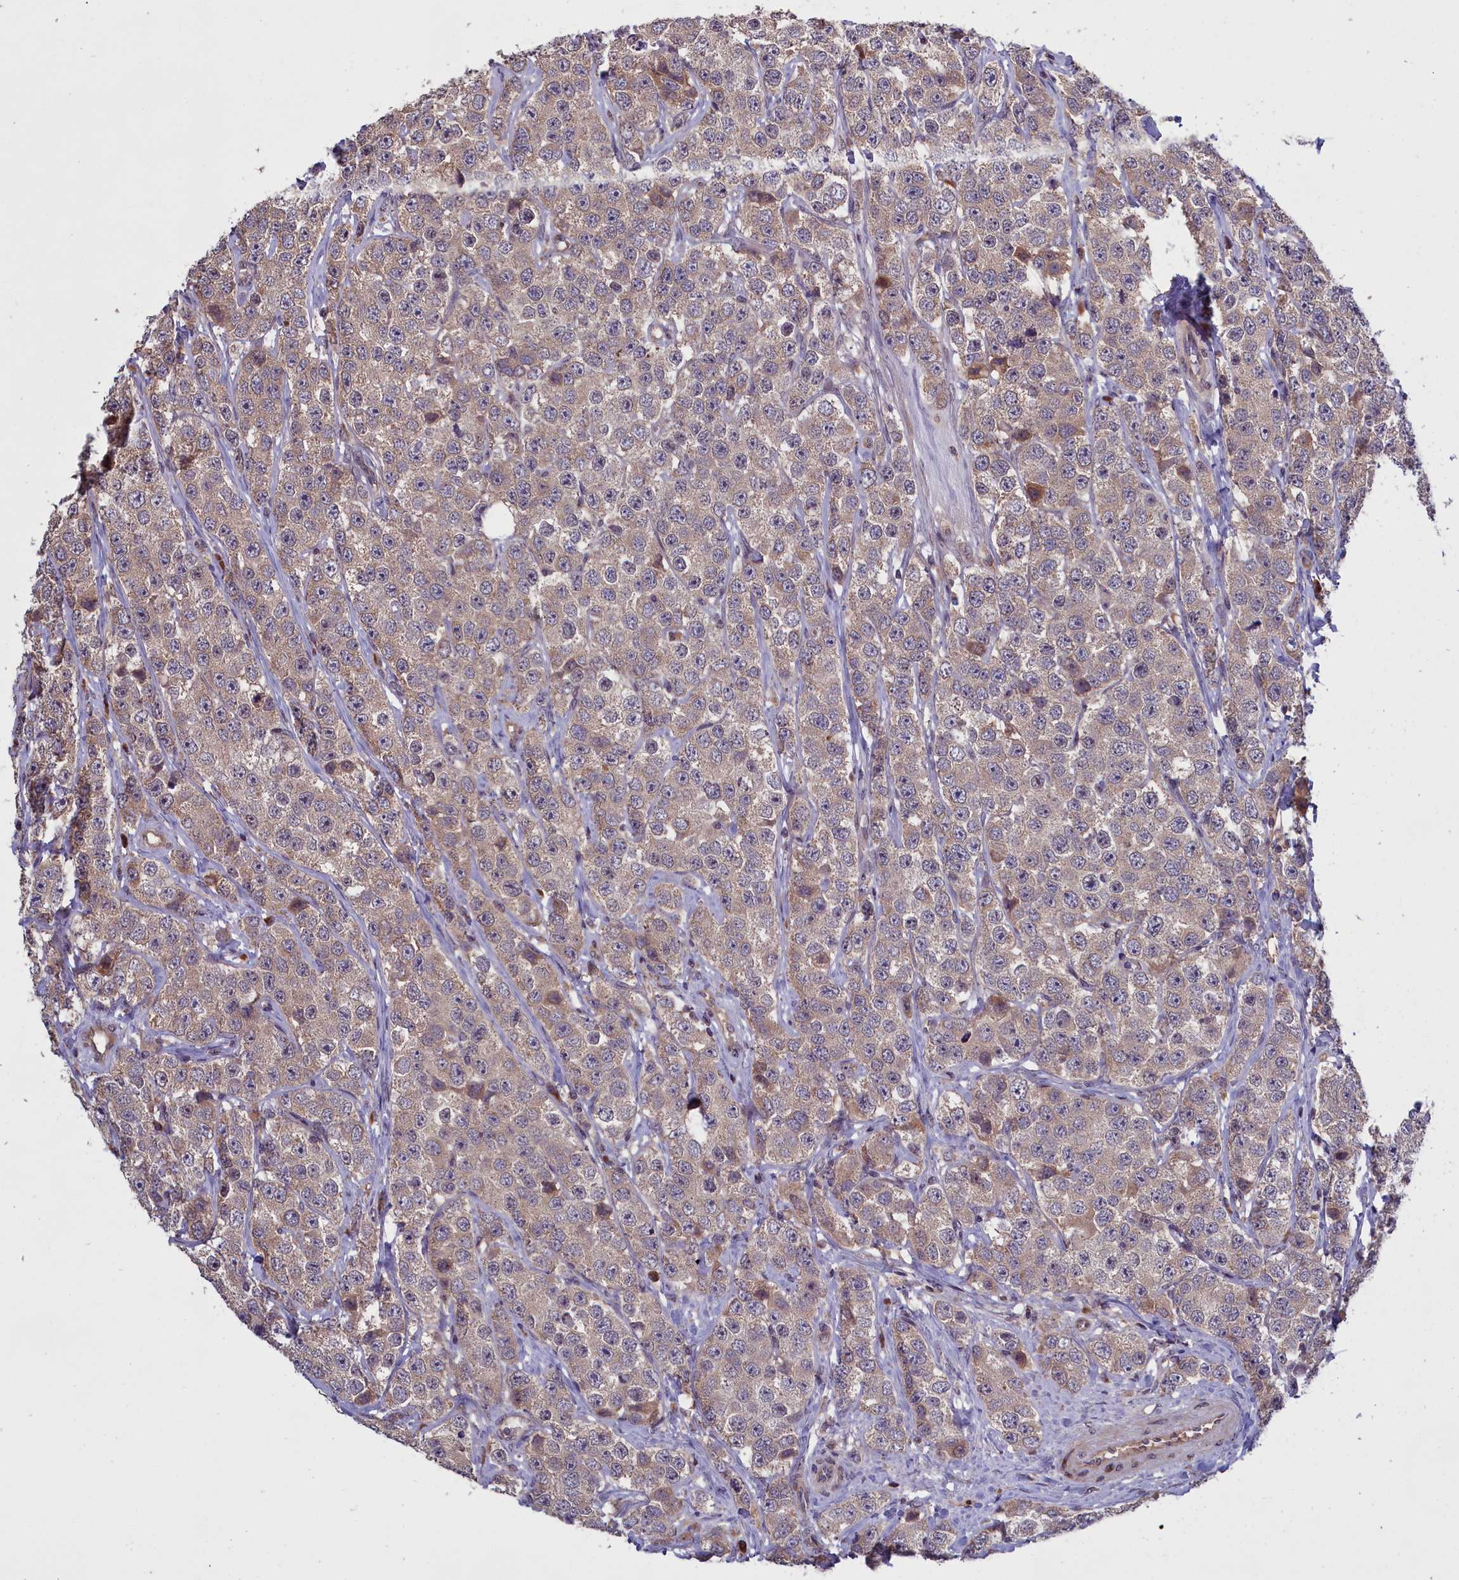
{"staining": {"intensity": "weak", "quantity": "25%-75%", "location": "cytoplasmic/membranous"}, "tissue": "testis cancer", "cell_type": "Tumor cells", "image_type": "cancer", "snomed": [{"axis": "morphology", "description": "Seminoma, NOS"}, {"axis": "topography", "description": "Testis"}], "caption": "The micrograph displays immunohistochemical staining of testis cancer (seminoma). There is weak cytoplasmic/membranous positivity is seen in about 25%-75% of tumor cells.", "gene": "DENND1B", "patient": {"sex": "male", "age": 28}}